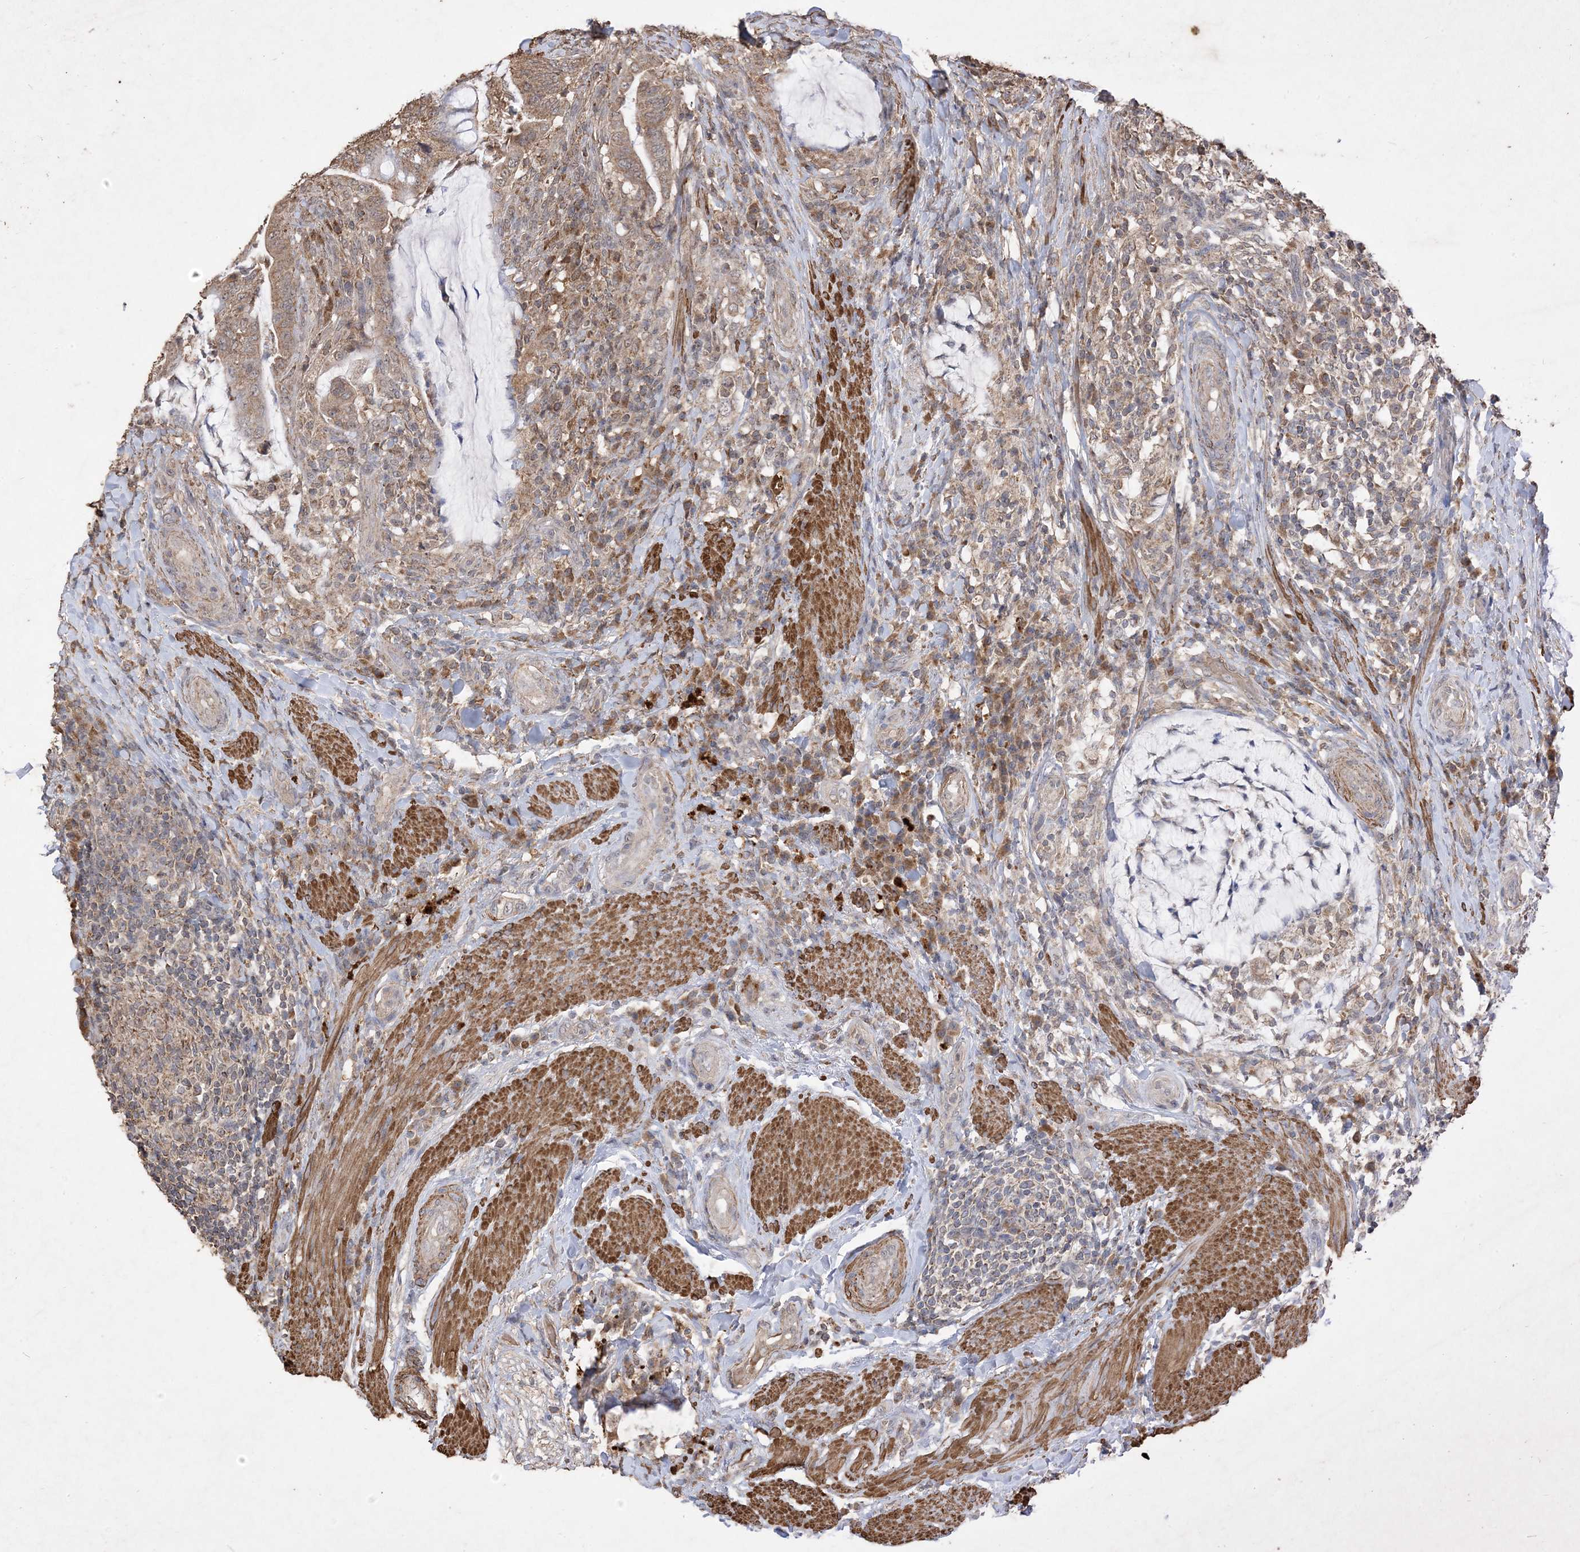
{"staining": {"intensity": "moderate", "quantity": ">75%", "location": "cytoplasmic/membranous"}, "tissue": "colorectal cancer", "cell_type": "Tumor cells", "image_type": "cancer", "snomed": [{"axis": "morphology", "description": "Adenocarcinoma, NOS"}, {"axis": "topography", "description": "Colon"}], "caption": "Colorectal cancer (adenocarcinoma) tissue demonstrates moderate cytoplasmic/membranous positivity in approximately >75% of tumor cells (brown staining indicates protein expression, while blue staining denotes nuclei).", "gene": "HPS4", "patient": {"sex": "female", "age": 66}}